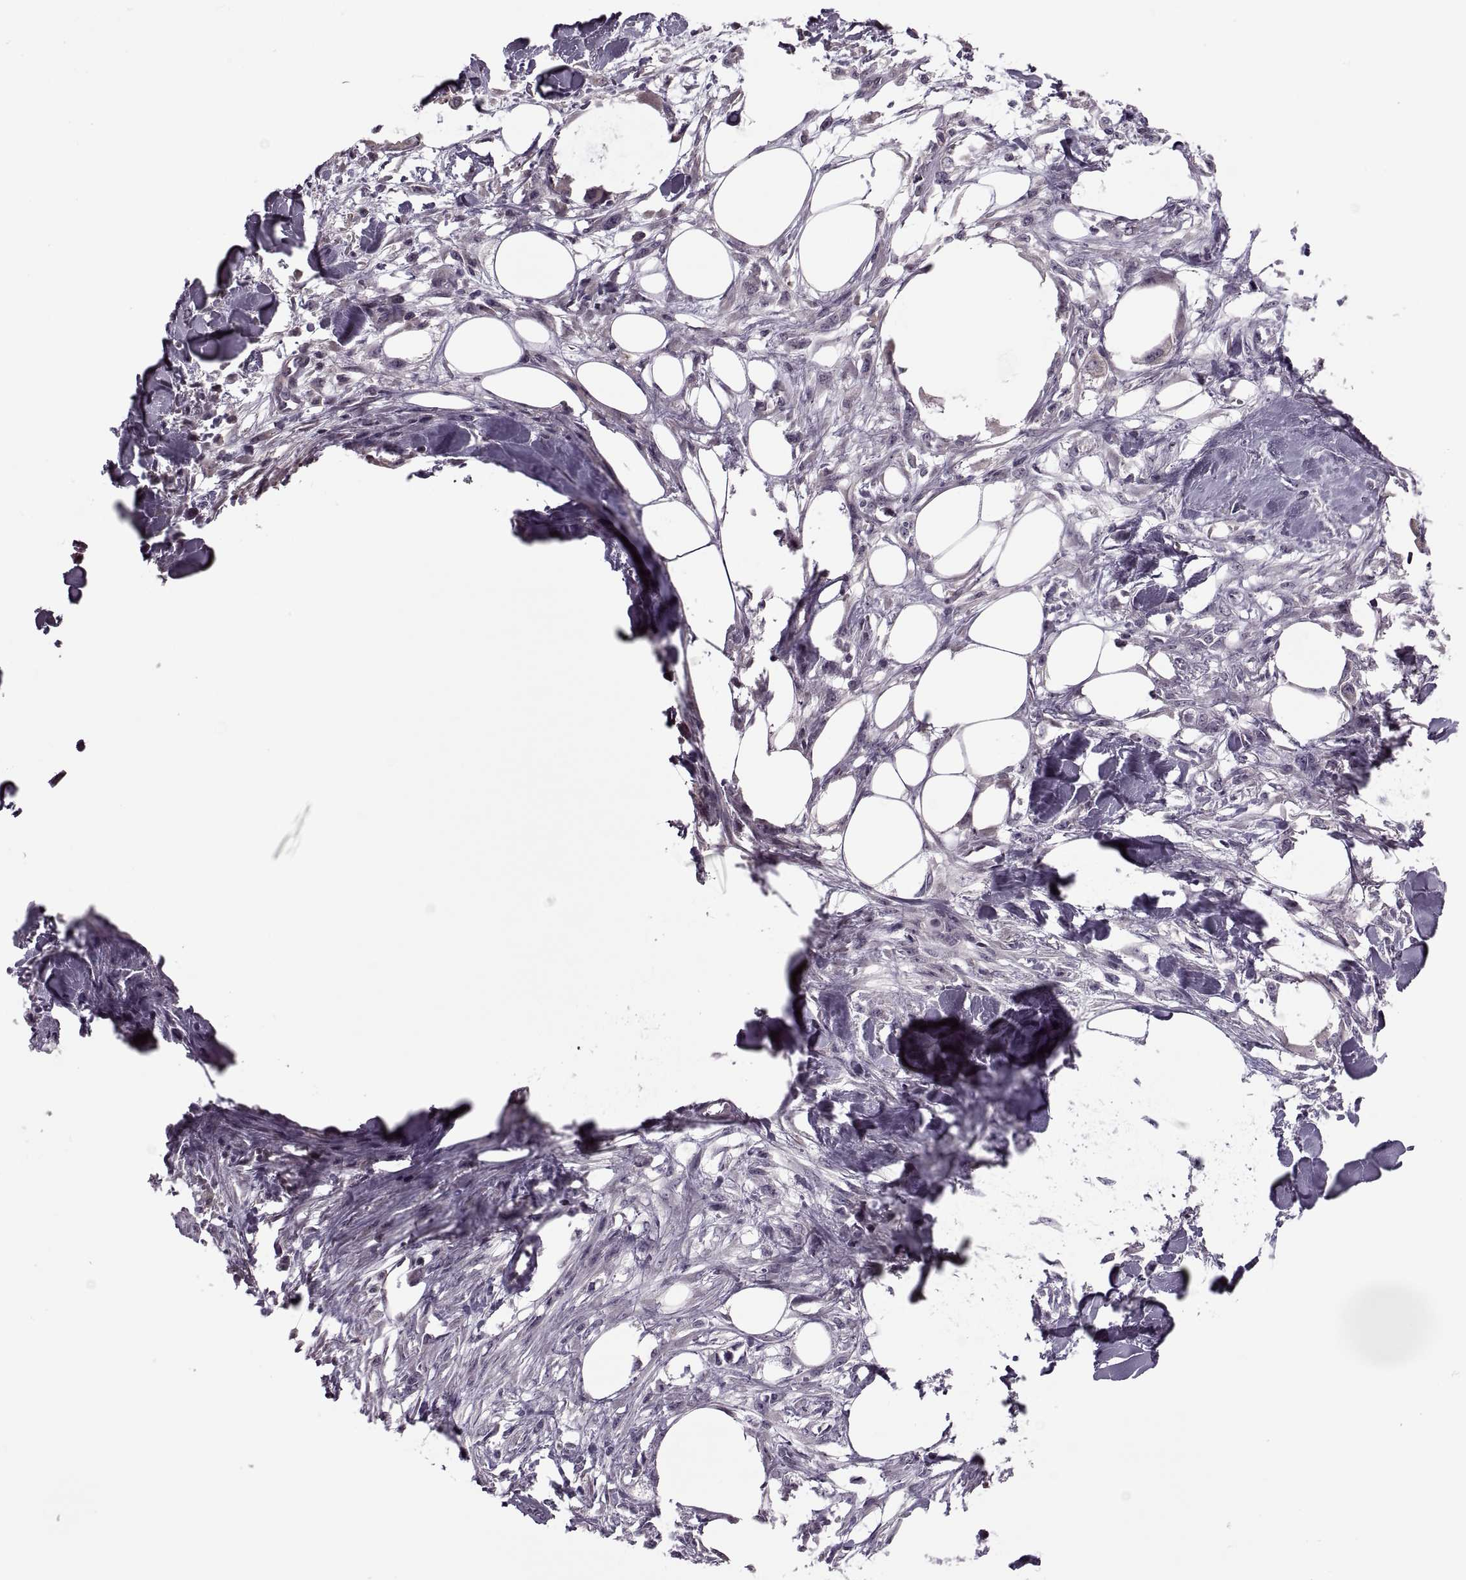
{"staining": {"intensity": "negative", "quantity": "none", "location": "none"}, "tissue": "skin cancer", "cell_type": "Tumor cells", "image_type": "cancer", "snomed": [{"axis": "morphology", "description": "Squamous cell carcinoma, NOS"}, {"axis": "topography", "description": "Skin"}], "caption": "Immunohistochemistry (IHC) micrograph of neoplastic tissue: human squamous cell carcinoma (skin) stained with DAB shows no significant protein expression in tumor cells. (Stains: DAB (3,3'-diaminobenzidine) immunohistochemistry (IHC) with hematoxylin counter stain, Microscopy: brightfield microscopy at high magnification).", "gene": "PRSS54", "patient": {"sex": "female", "age": 59}}